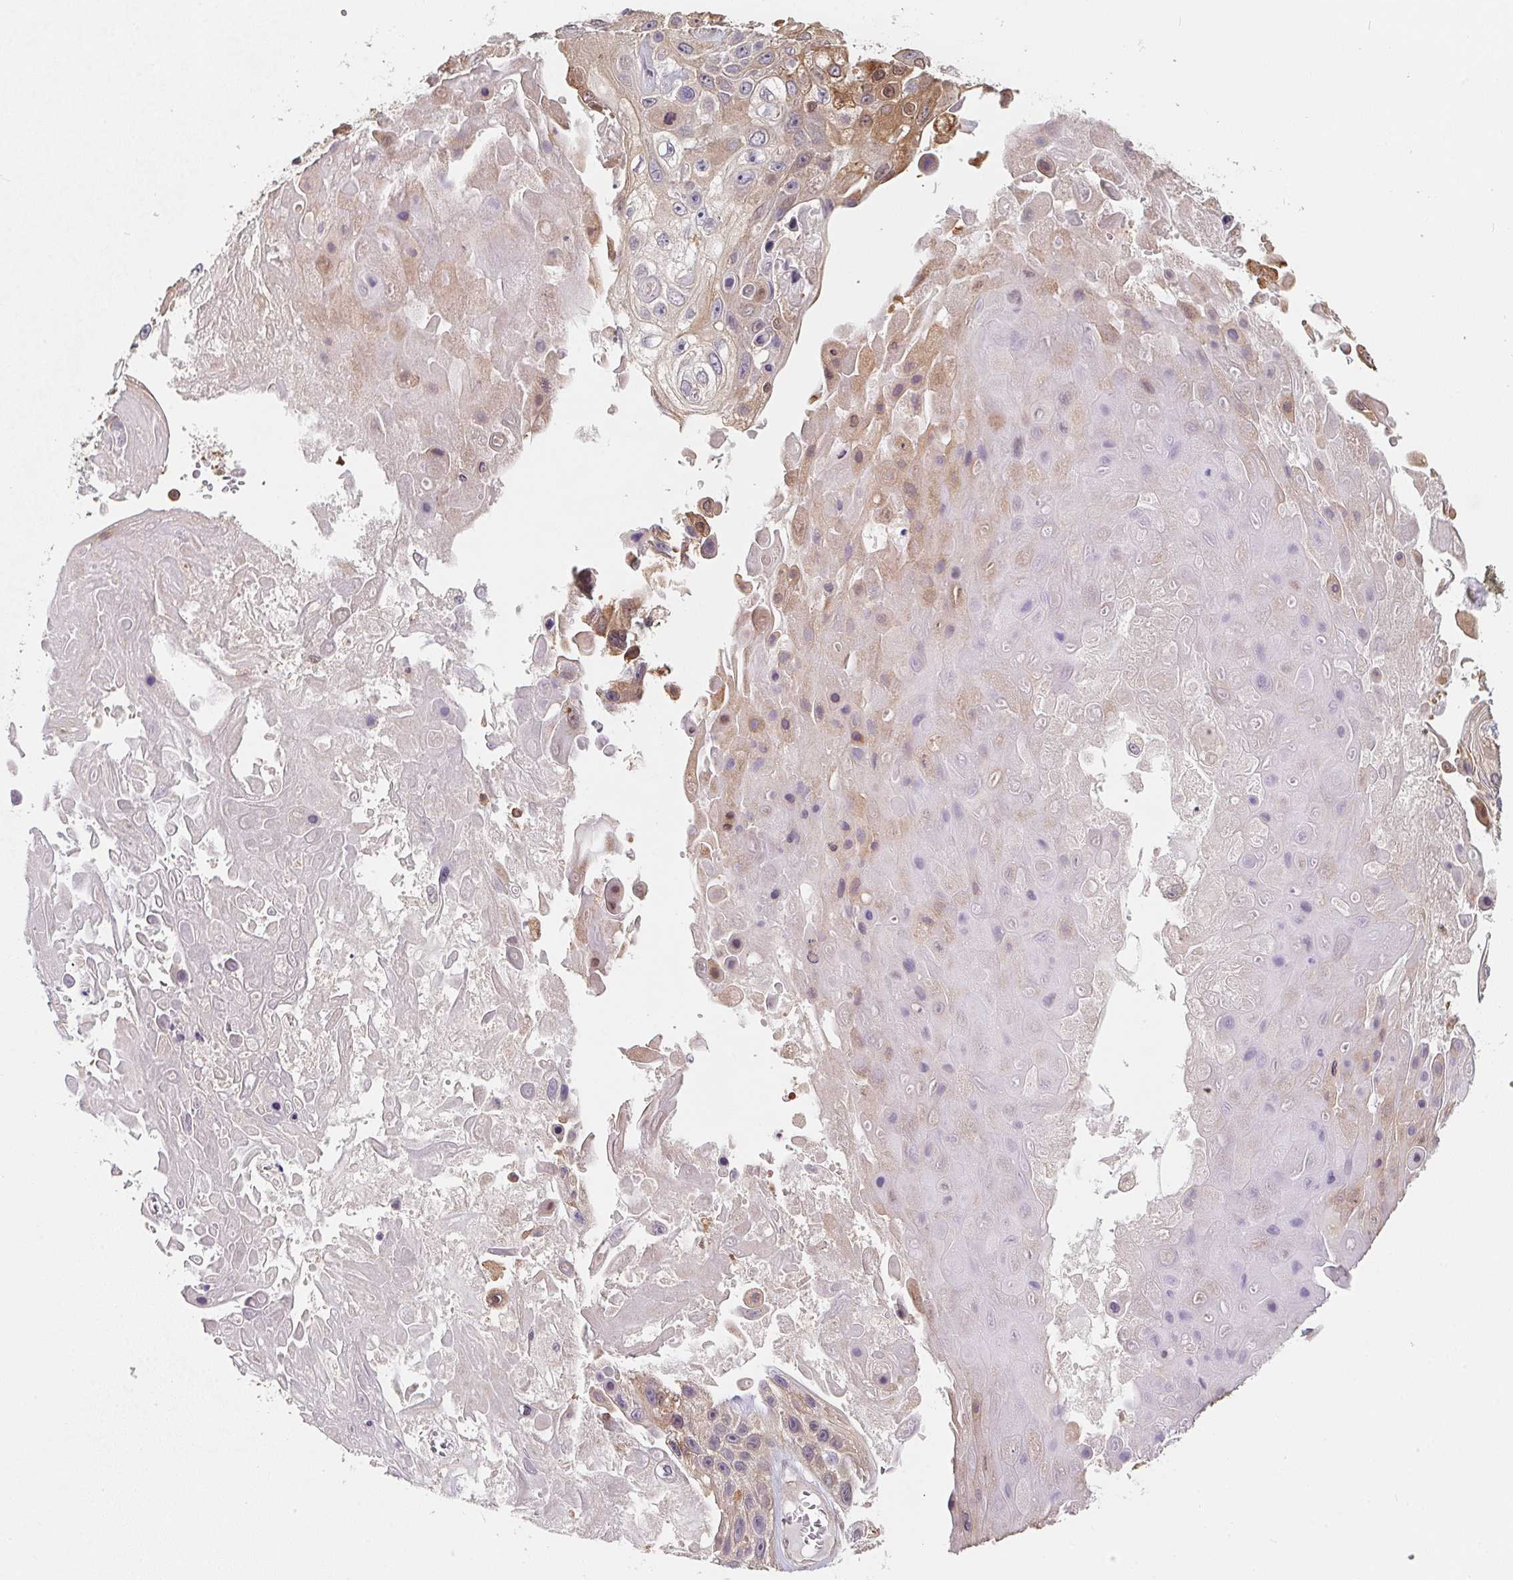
{"staining": {"intensity": "negative", "quantity": "none", "location": "none"}, "tissue": "skin cancer", "cell_type": "Tumor cells", "image_type": "cancer", "snomed": [{"axis": "morphology", "description": "Squamous cell carcinoma, NOS"}, {"axis": "topography", "description": "Skin"}], "caption": "Immunohistochemistry micrograph of neoplastic tissue: human skin cancer stained with DAB (3,3'-diaminobenzidine) reveals no significant protein expression in tumor cells.", "gene": "ANKRD13A", "patient": {"sex": "male", "age": 82}}